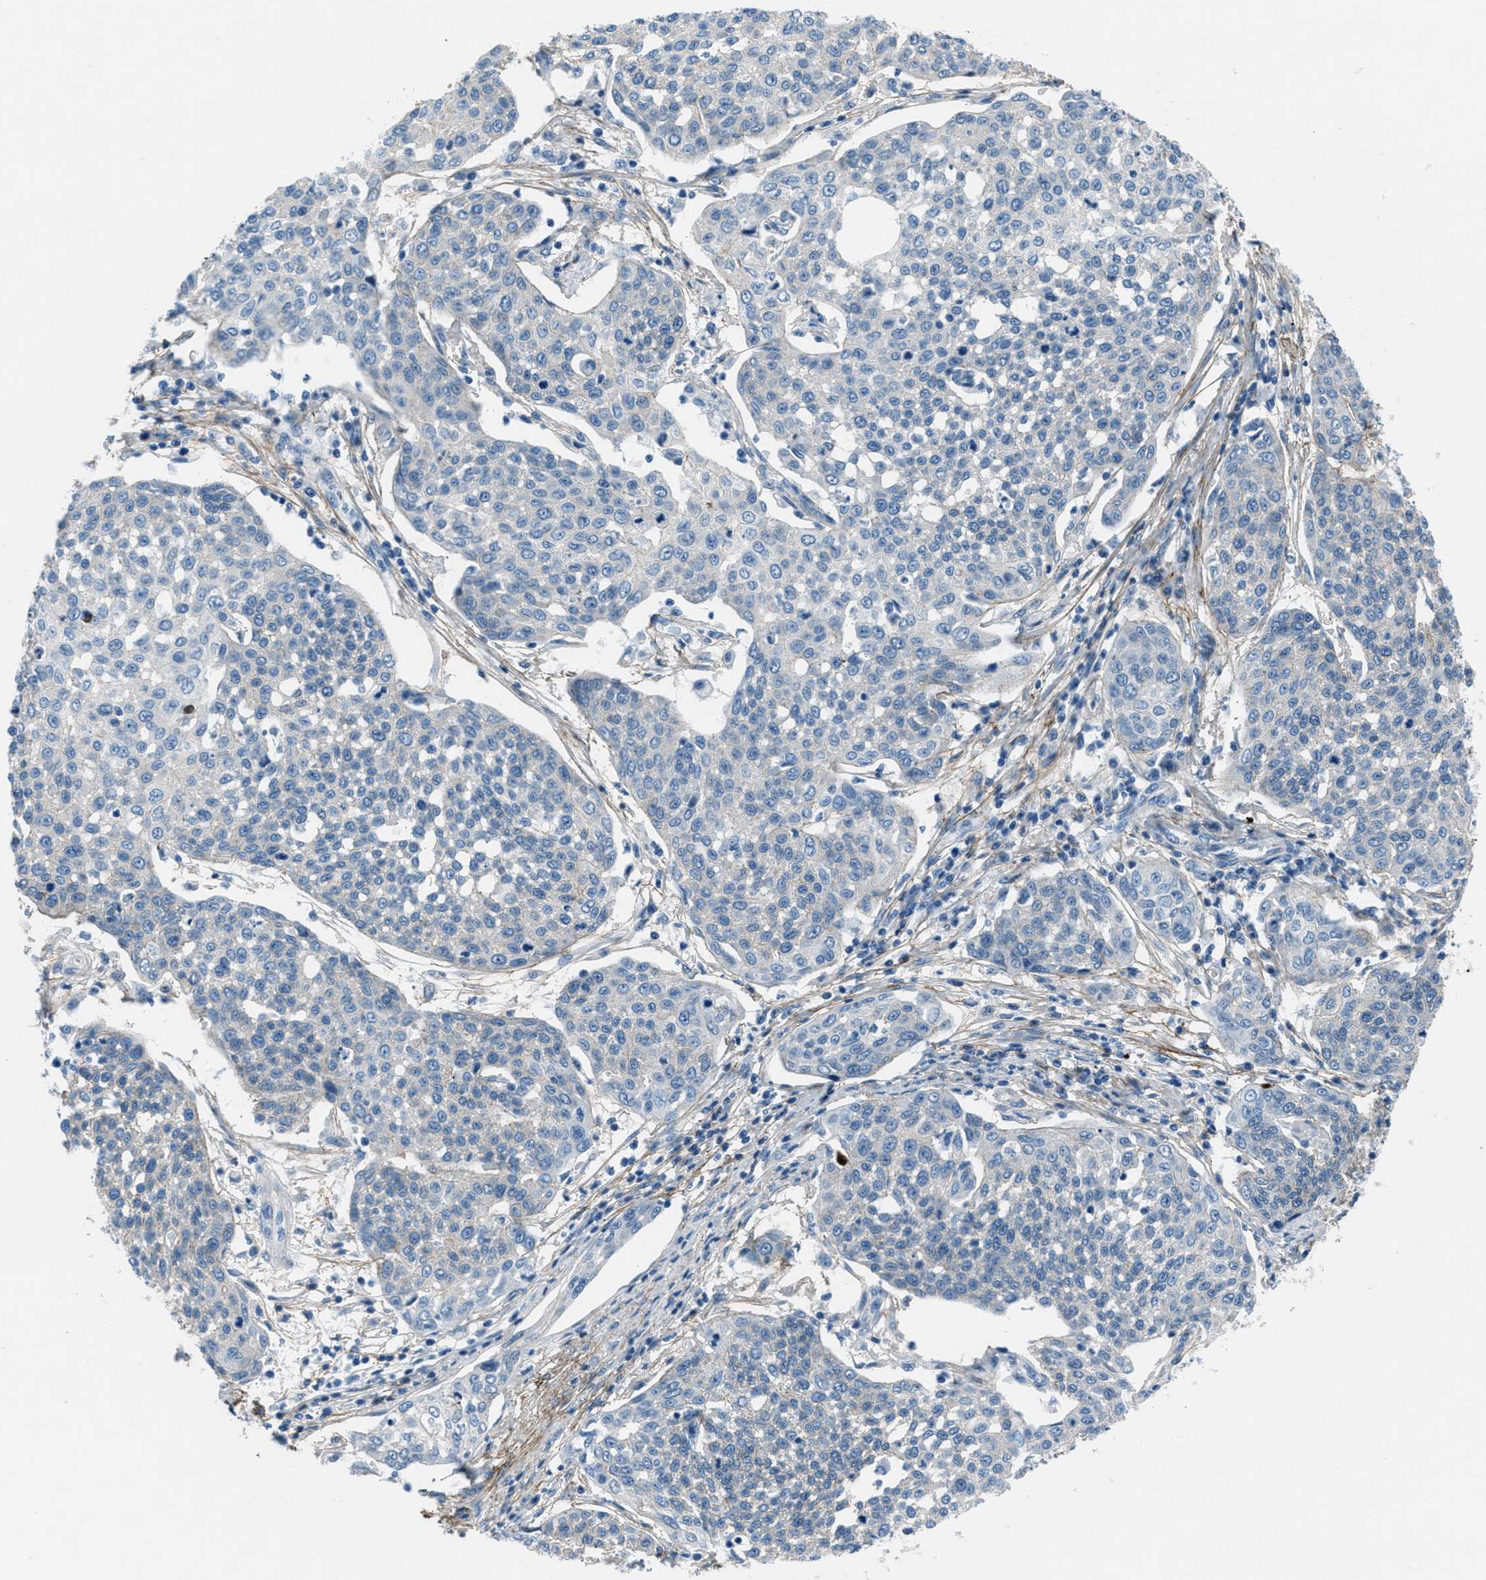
{"staining": {"intensity": "negative", "quantity": "none", "location": "none"}, "tissue": "cervical cancer", "cell_type": "Tumor cells", "image_type": "cancer", "snomed": [{"axis": "morphology", "description": "Squamous cell carcinoma, NOS"}, {"axis": "topography", "description": "Cervix"}], "caption": "High magnification brightfield microscopy of cervical cancer stained with DAB (3,3'-diaminobenzidine) (brown) and counterstained with hematoxylin (blue): tumor cells show no significant positivity.", "gene": "FBN1", "patient": {"sex": "female", "age": 34}}